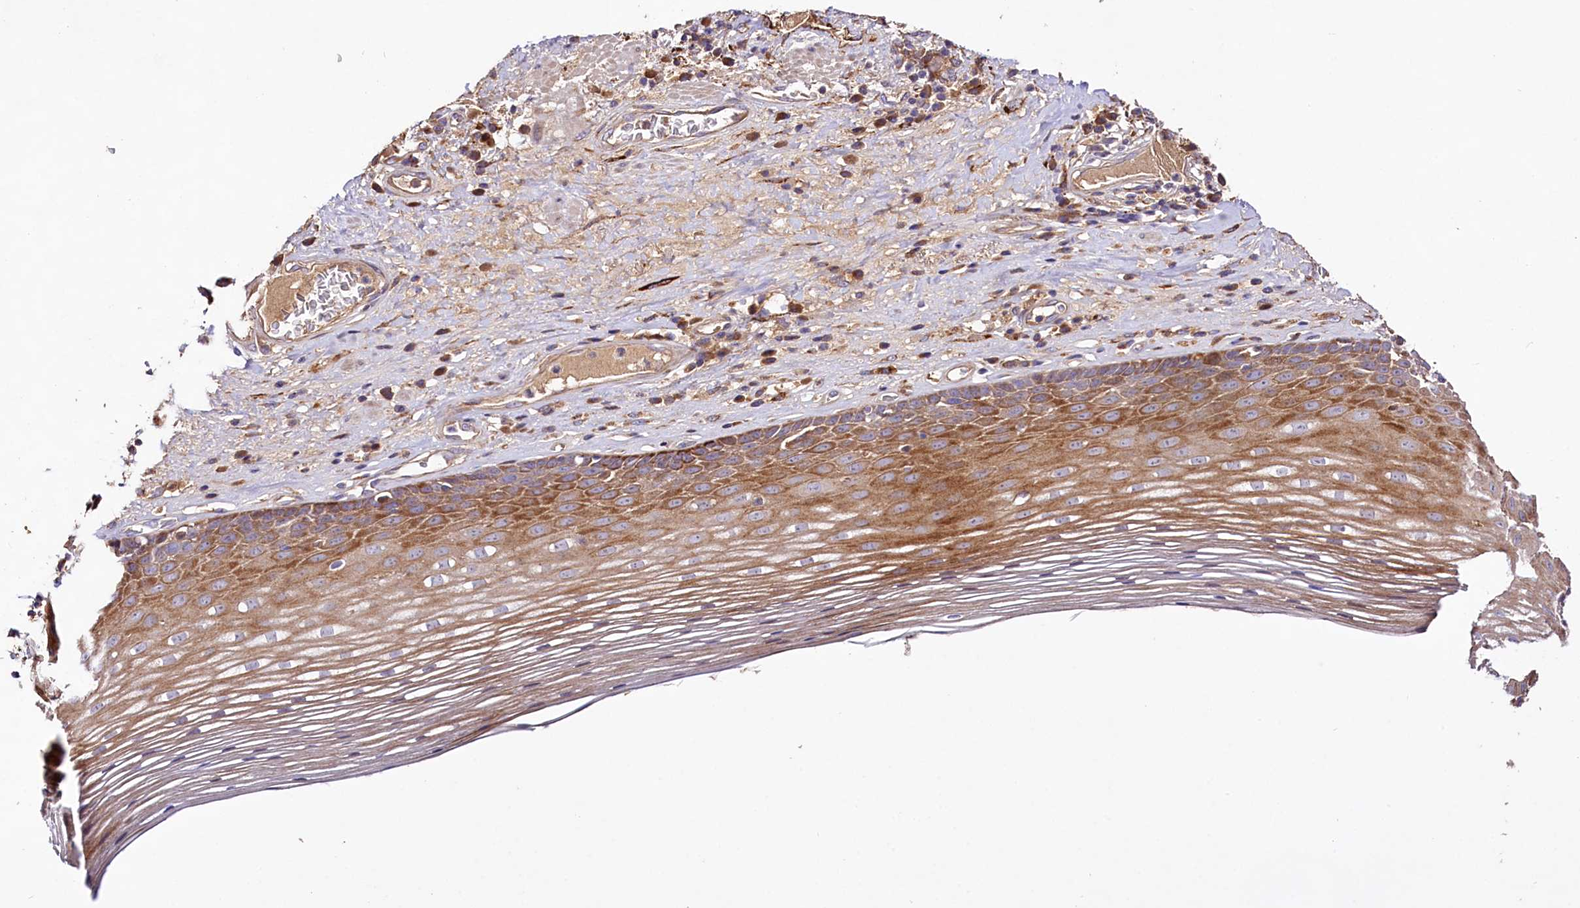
{"staining": {"intensity": "moderate", "quantity": ">75%", "location": "cytoplasmic/membranous"}, "tissue": "esophagus", "cell_type": "Squamous epithelial cells", "image_type": "normal", "snomed": [{"axis": "morphology", "description": "Normal tissue, NOS"}, {"axis": "topography", "description": "Esophagus"}], "caption": "The photomicrograph shows immunohistochemical staining of unremarkable esophagus. There is moderate cytoplasmic/membranous expression is present in about >75% of squamous epithelial cells.", "gene": "DMXL2", "patient": {"sex": "male", "age": 62}}